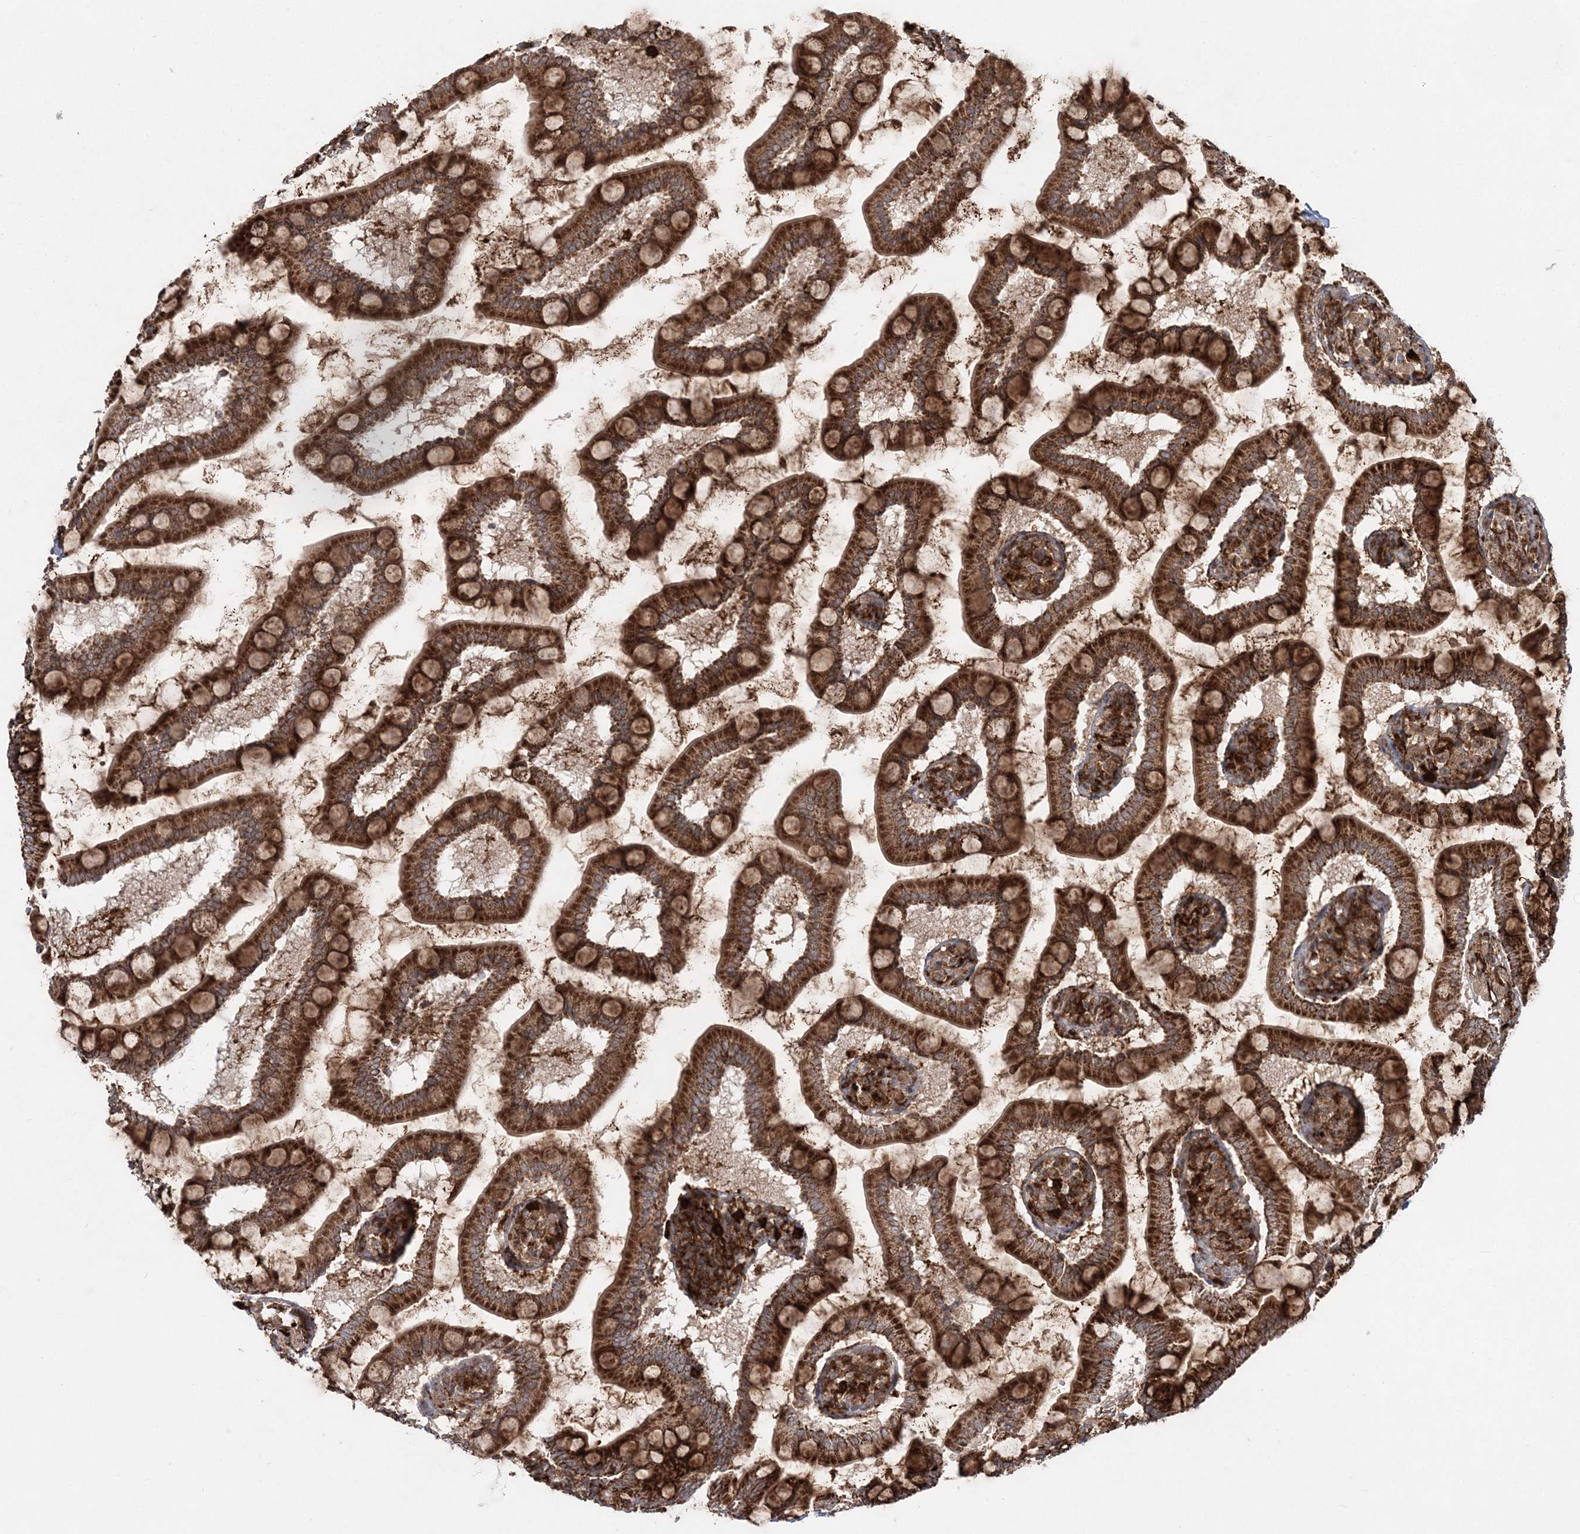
{"staining": {"intensity": "strong", "quantity": ">75%", "location": "cytoplasmic/membranous"}, "tissue": "small intestine", "cell_type": "Glandular cells", "image_type": "normal", "snomed": [{"axis": "morphology", "description": "Normal tissue, NOS"}, {"axis": "topography", "description": "Small intestine"}], "caption": "Immunohistochemistry (DAB) staining of benign small intestine exhibits strong cytoplasmic/membranous protein staining in about >75% of glandular cells. Nuclei are stained in blue.", "gene": "LRPPRC", "patient": {"sex": "male", "age": 41}}